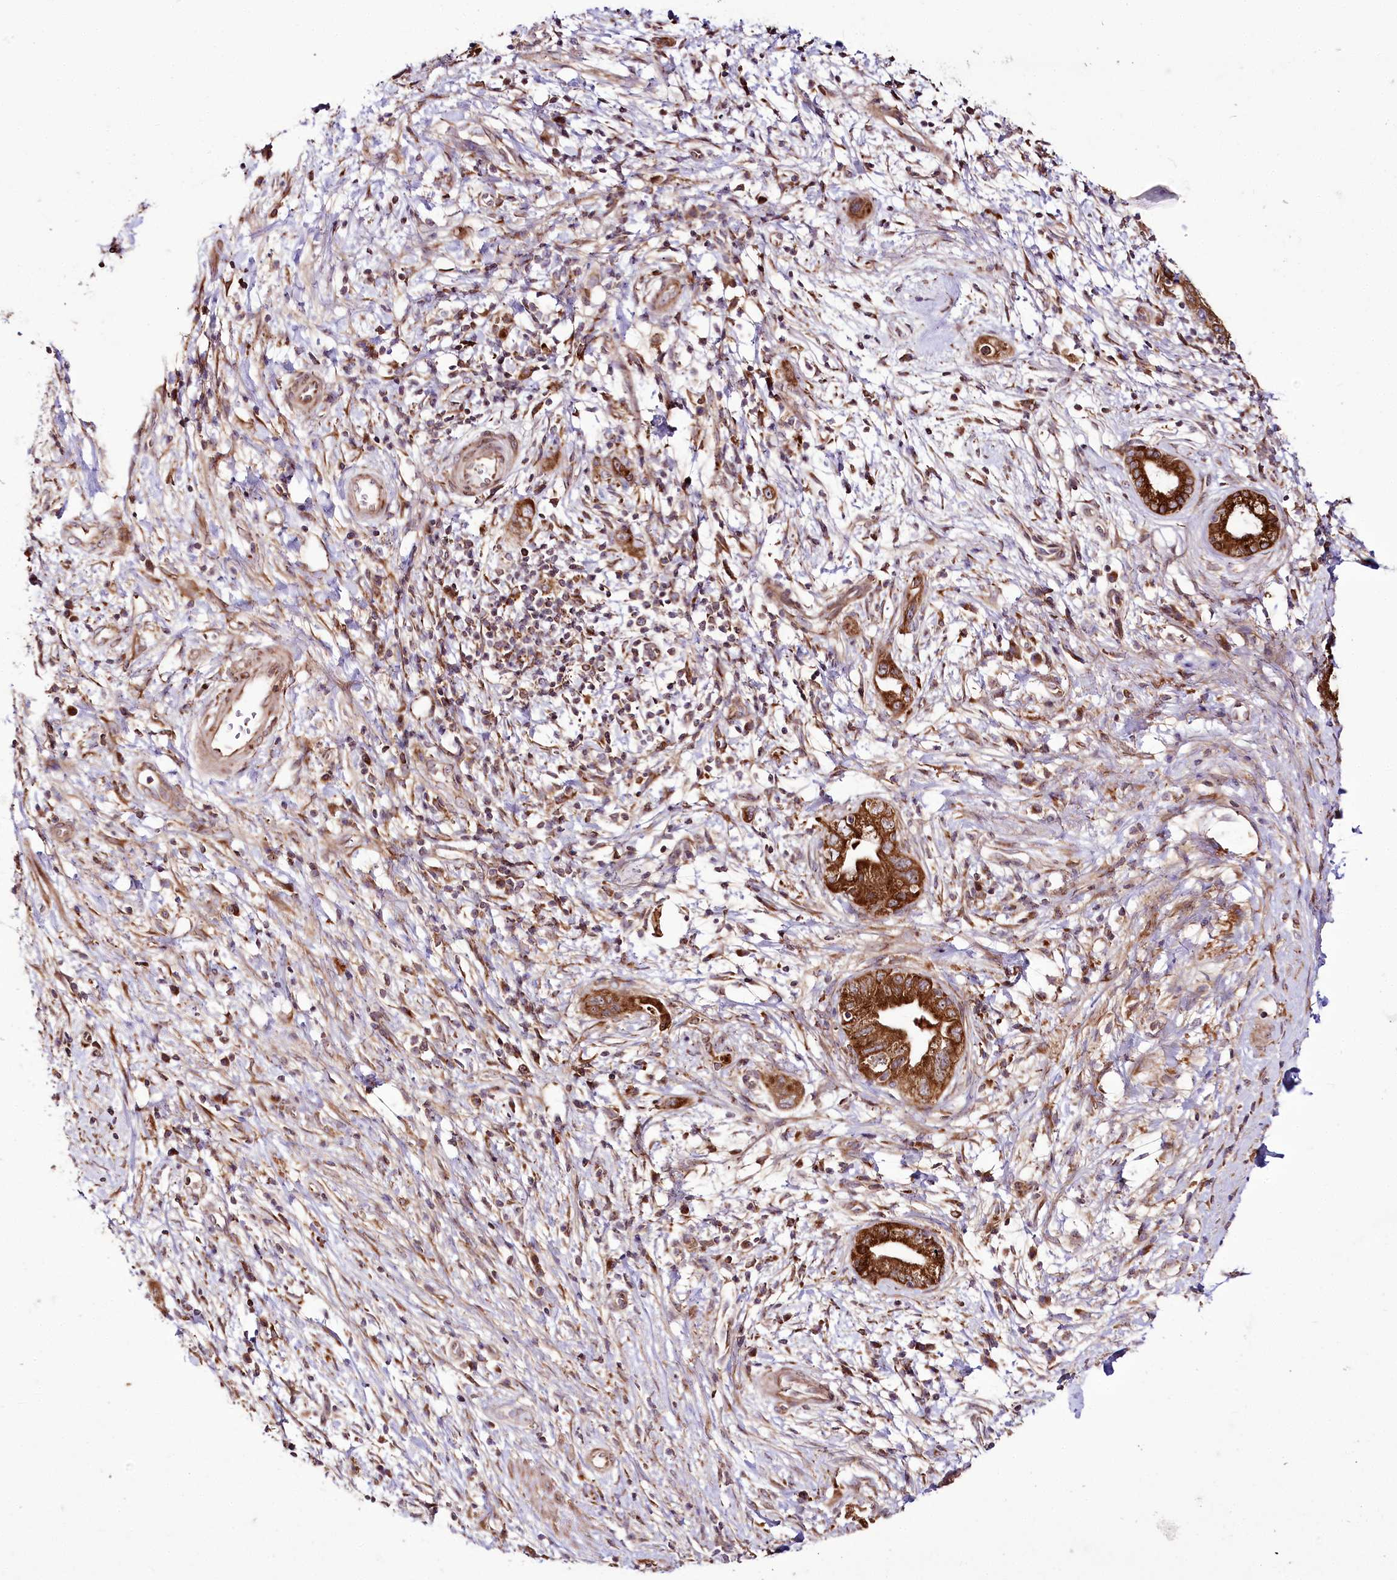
{"staining": {"intensity": "strong", "quantity": ">75%", "location": "cytoplasmic/membranous"}, "tissue": "pancreatic cancer", "cell_type": "Tumor cells", "image_type": "cancer", "snomed": [{"axis": "morphology", "description": "Adenocarcinoma, NOS"}, {"axis": "topography", "description": "Pancreas"}], "caption": "The histopathology image exhibits staining of pancreatic cancer (adenocarcinoma), revealing strong cytoplasmic/membranous protein positivity (brown color) within tumor cells.", "gene": "RAB7A", "patient": {"sex": "female", "age": 73}}